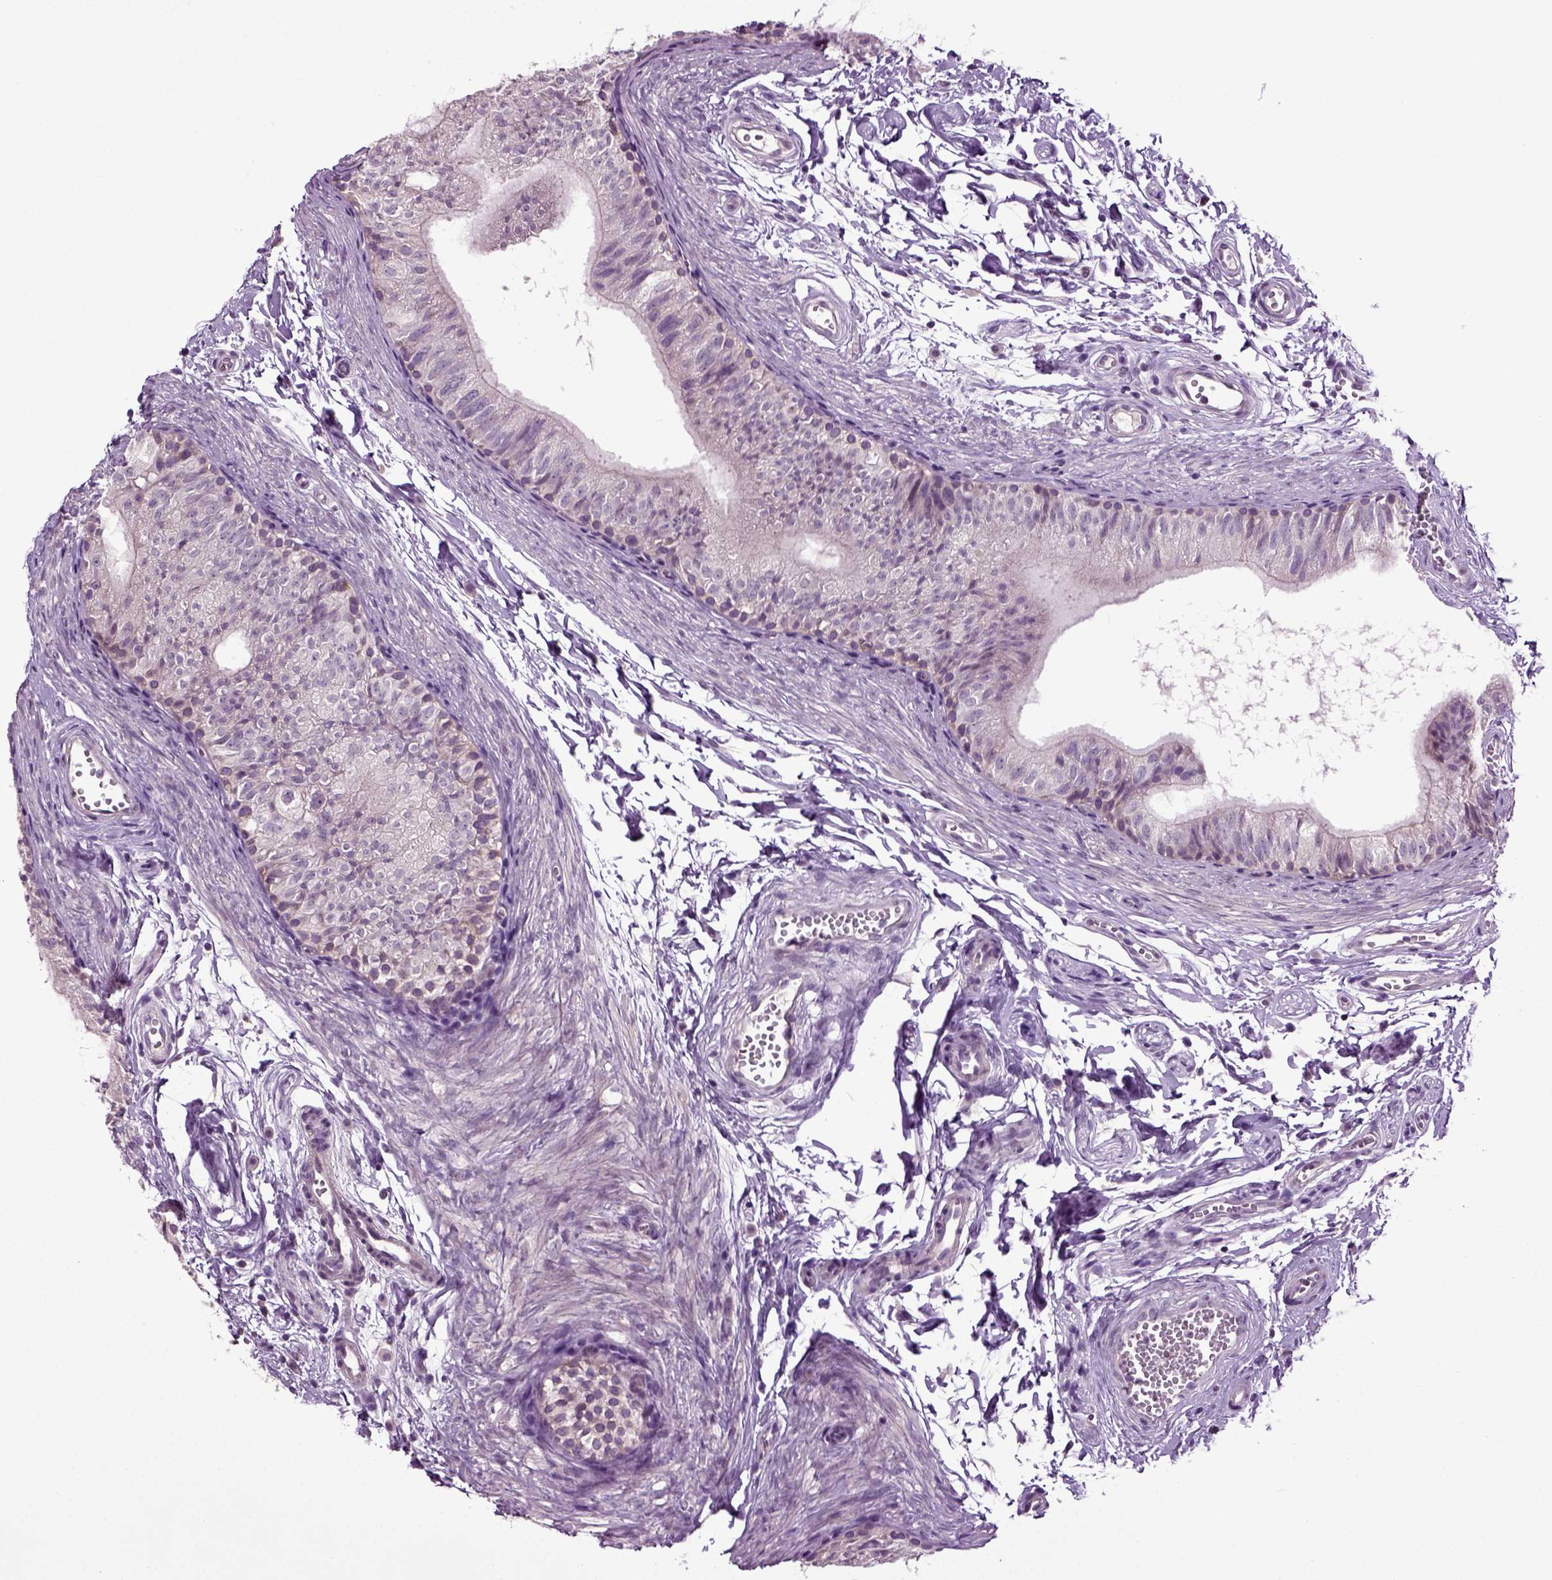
{"staining": {"intensity": "negative", "quantity": "none", "location": "none"}, "tissue": "epididymis", "cell_type": "Glandular cells", "image_type": "normal", "snomed": [{"axis": "morphology", "description": "Normal tissue, NOS"}, {"axis": "topography", "description": "Epididymis"}], "caption": "This is a histopathology image of immunohistochemistry staining of normal epididymis, which shows no positivity in glandular cells.", "gene": "PLCH2", "patient": {"sex": "male", "age": 22}}